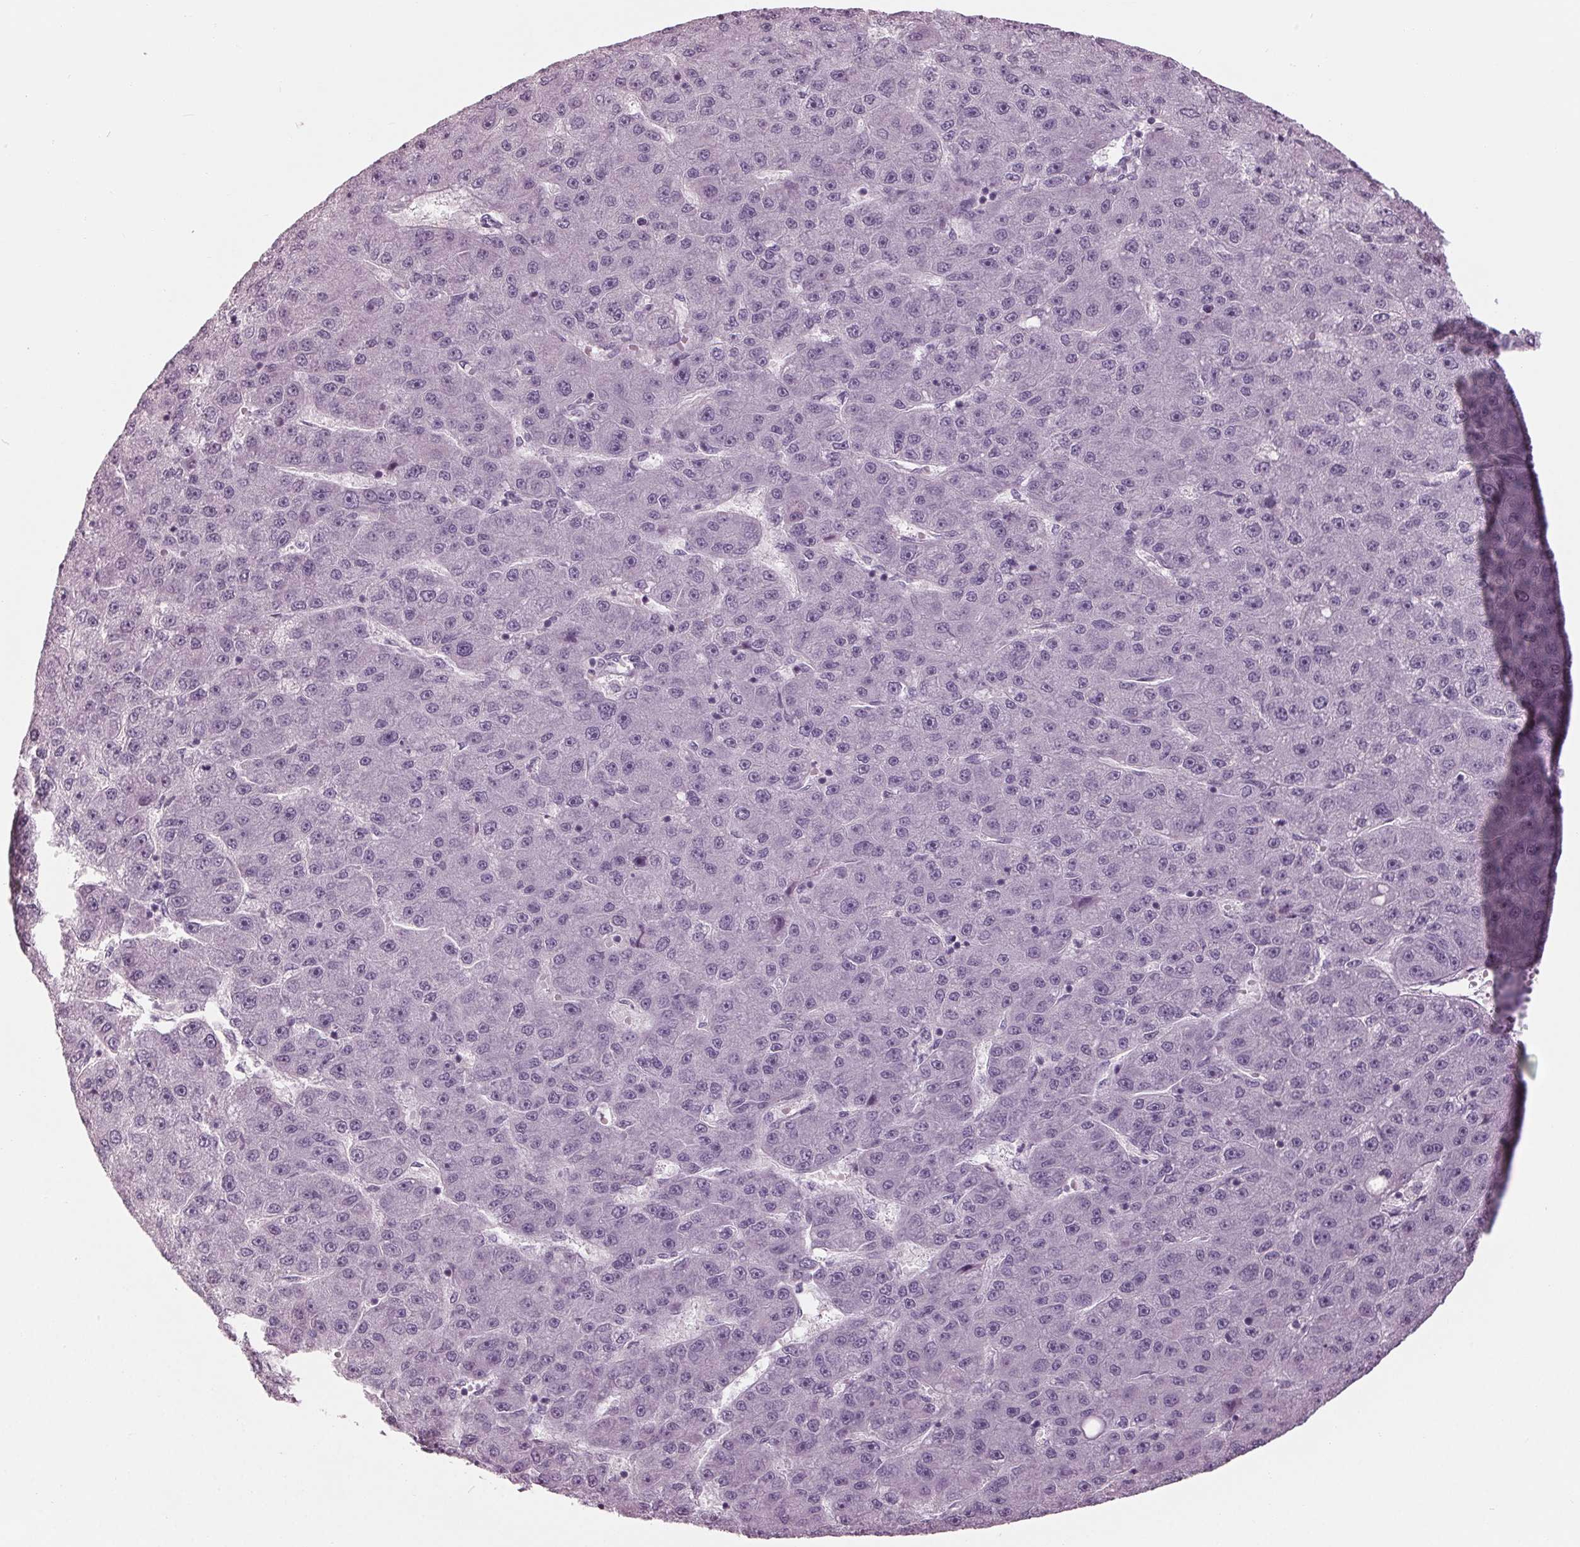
{"staining": {"intensity": "negative", "quantity": "none", "location": "none"}, "tissue": "liver cancer", "cell_type": "Tumor cells", "image_type": "cancer", "snomed": [{"axis": "morphology", "description": "Carcinoma, Hepatocellular, NOS"}, {"axis": "topography", "description": "Liver"}], "caption": "This is an IHC histopathology image of liver hepatocellular carcinoma. There is no staining in tumor cells.", "gene": "TNNC2", "patient": {"sex": "male", "age": 67}}